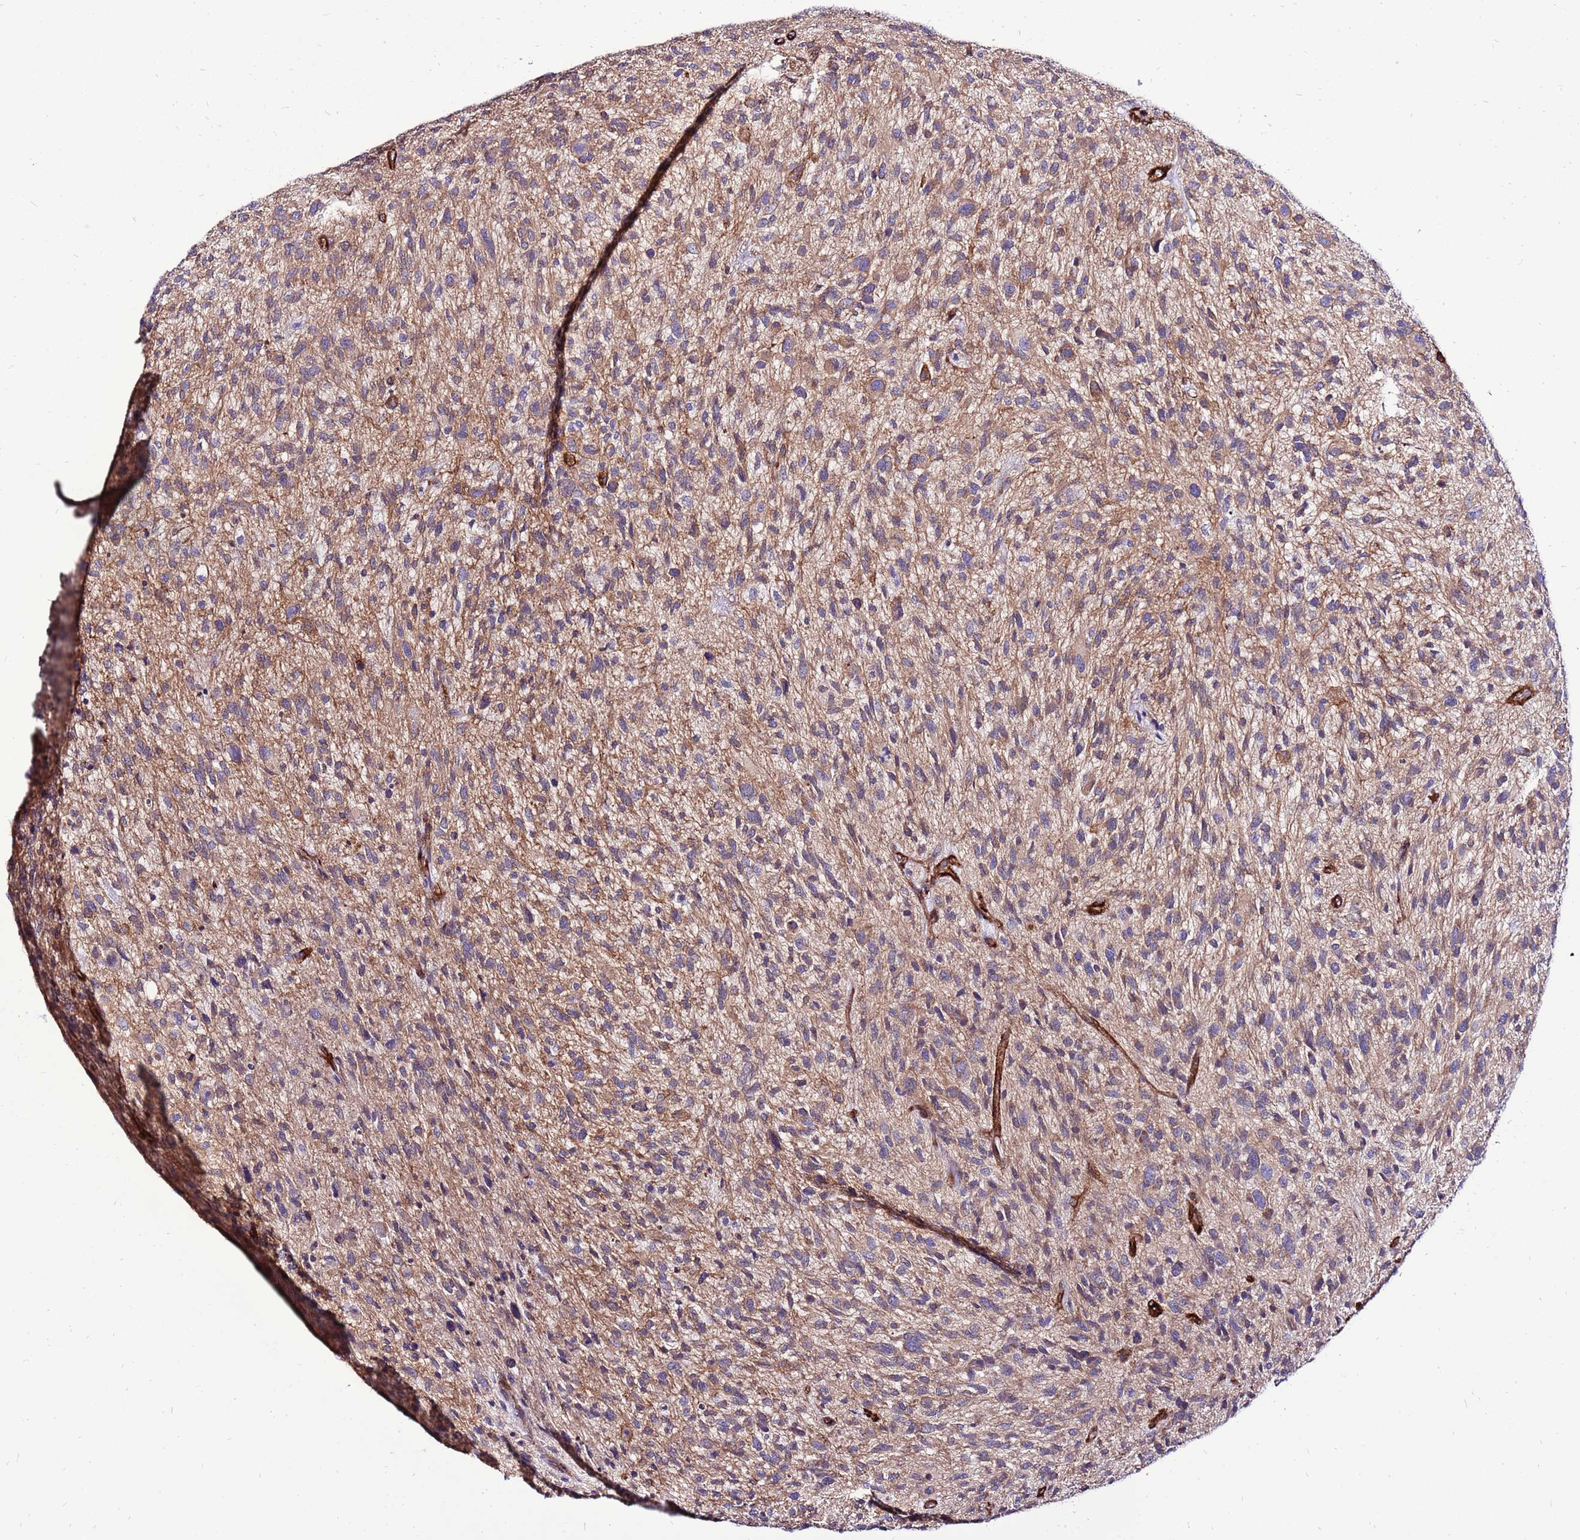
{"staining": {"intensity": "moderate", "quantity": "25%-75%", "location": "cytoplasmic/membranous"}, "tissue": "glioma", "cell_type": "Tumor cells", "image_type": "cancer", "snomed": [{"axis": "morphology", "description": "Glioma, malignant, High grade"}, {"axis": "topography", "description": "Brain"}], "caption": "Human glioma stained with a brown dye displays moderate cytoplasmic/membranous positive expression in about 25%-75% of tumor cells.", "gene": "EI24", "patient": {"sex": "male", "age": 47}}